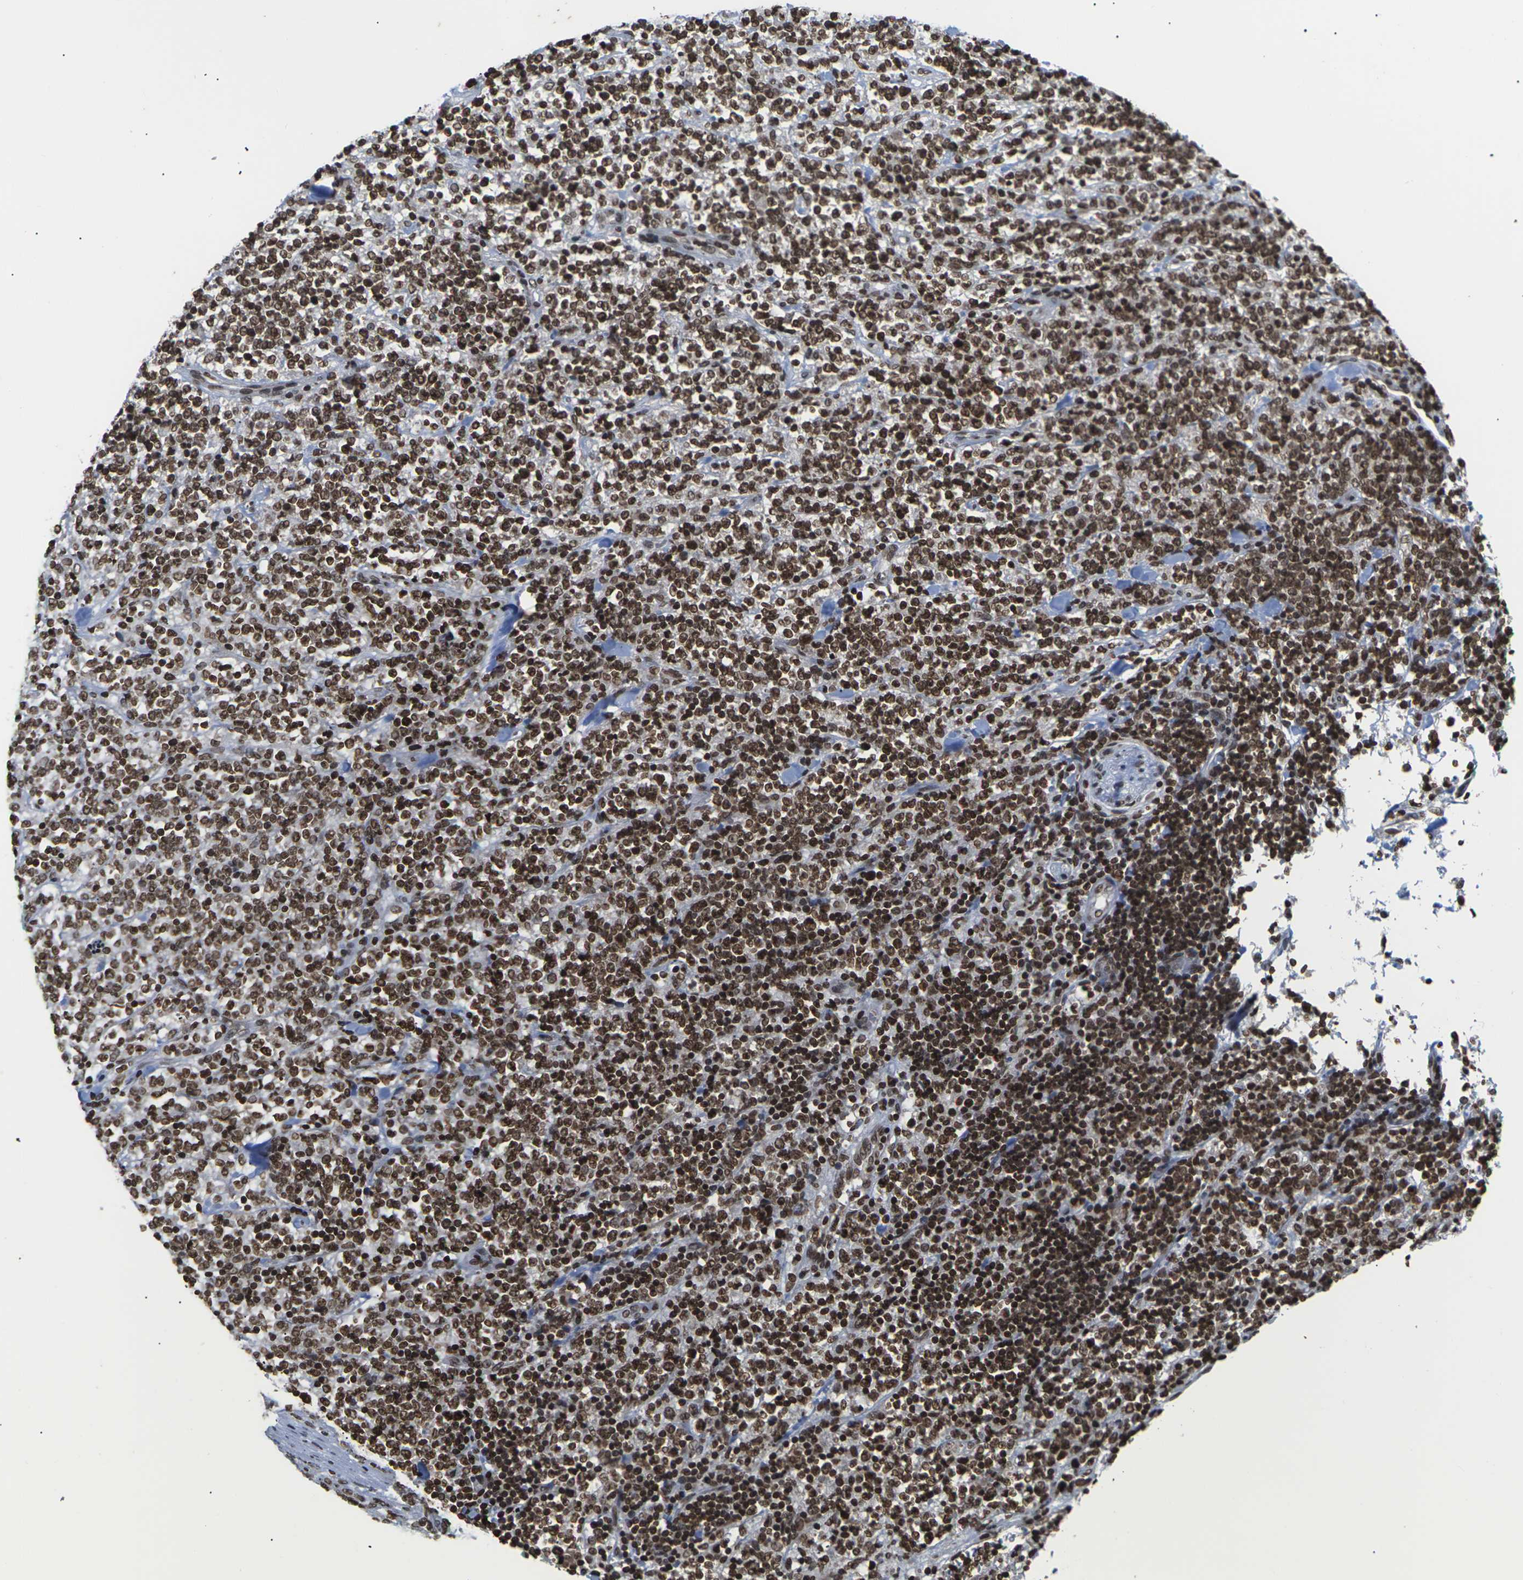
{"staining": {"intensity": "strong", "quantity": ">75%", "location": "nuclear"}, "tissue": "lymphoma", "cell_type": "Tumor cells", "image_type": "cancer", "snomed": [{"axis": "morphology", "description": "Malignant lymphoma, non-Hodgkin's type, High grade"}, {"axis": "topography", "description": "Soft tissue"}], "caption": "High-magnification brightfield microscopy of high-grade malignant lymphoma, non-Hodgkin's type stained with DAB (3,3'-diaminobenzidine) (brown) and counterstained with hematoxylin (blue). tumor cells exhibit strong nuclear staining is appreciated in about>75% of cells.", "gene": "ETV5", "patient": {"sex": "male", "age": 18}}